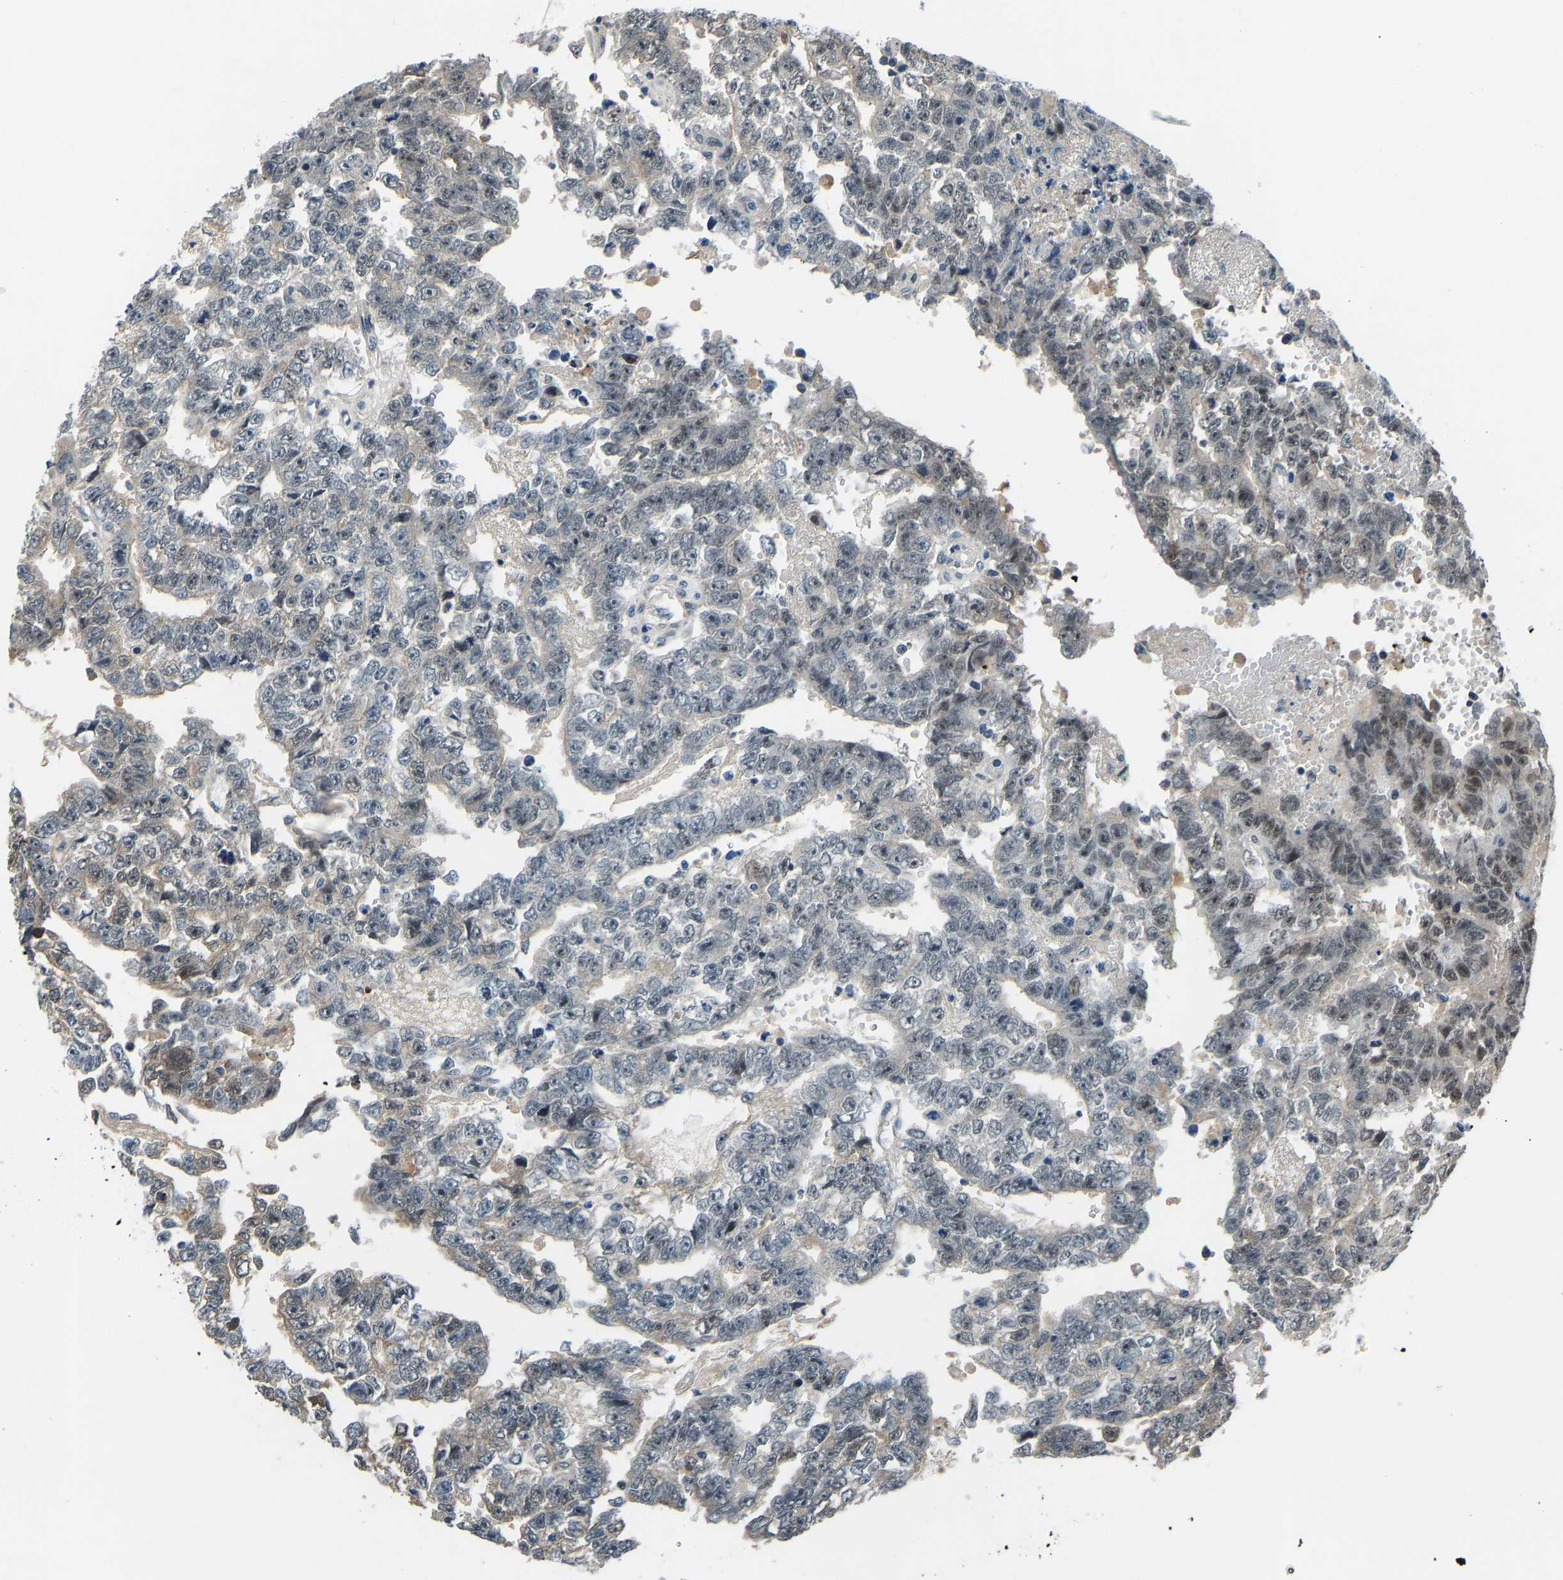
{"staining": {"intensity": "moderate", "quantity": "<25%", "location": "cytoplasmic/membranous,nuclear"}, "tissue": "testis cancer", "cell_type": "Tumor cells", "image_type": "cancer", "snomed": [{"axis": "morphology", "description": "Carcinoma, Embryonal, NOS"}, {"axis": "topography", "description": "Testis"}], "caption": "The immunohistochemical stain shows moderate cytoplasmic/membranous and nuclear positivity in tumor cells of embryonal carcinoma (testis) tissue.", "gene": "RLIM", "patient": {"sex": "male", "age": 25}}